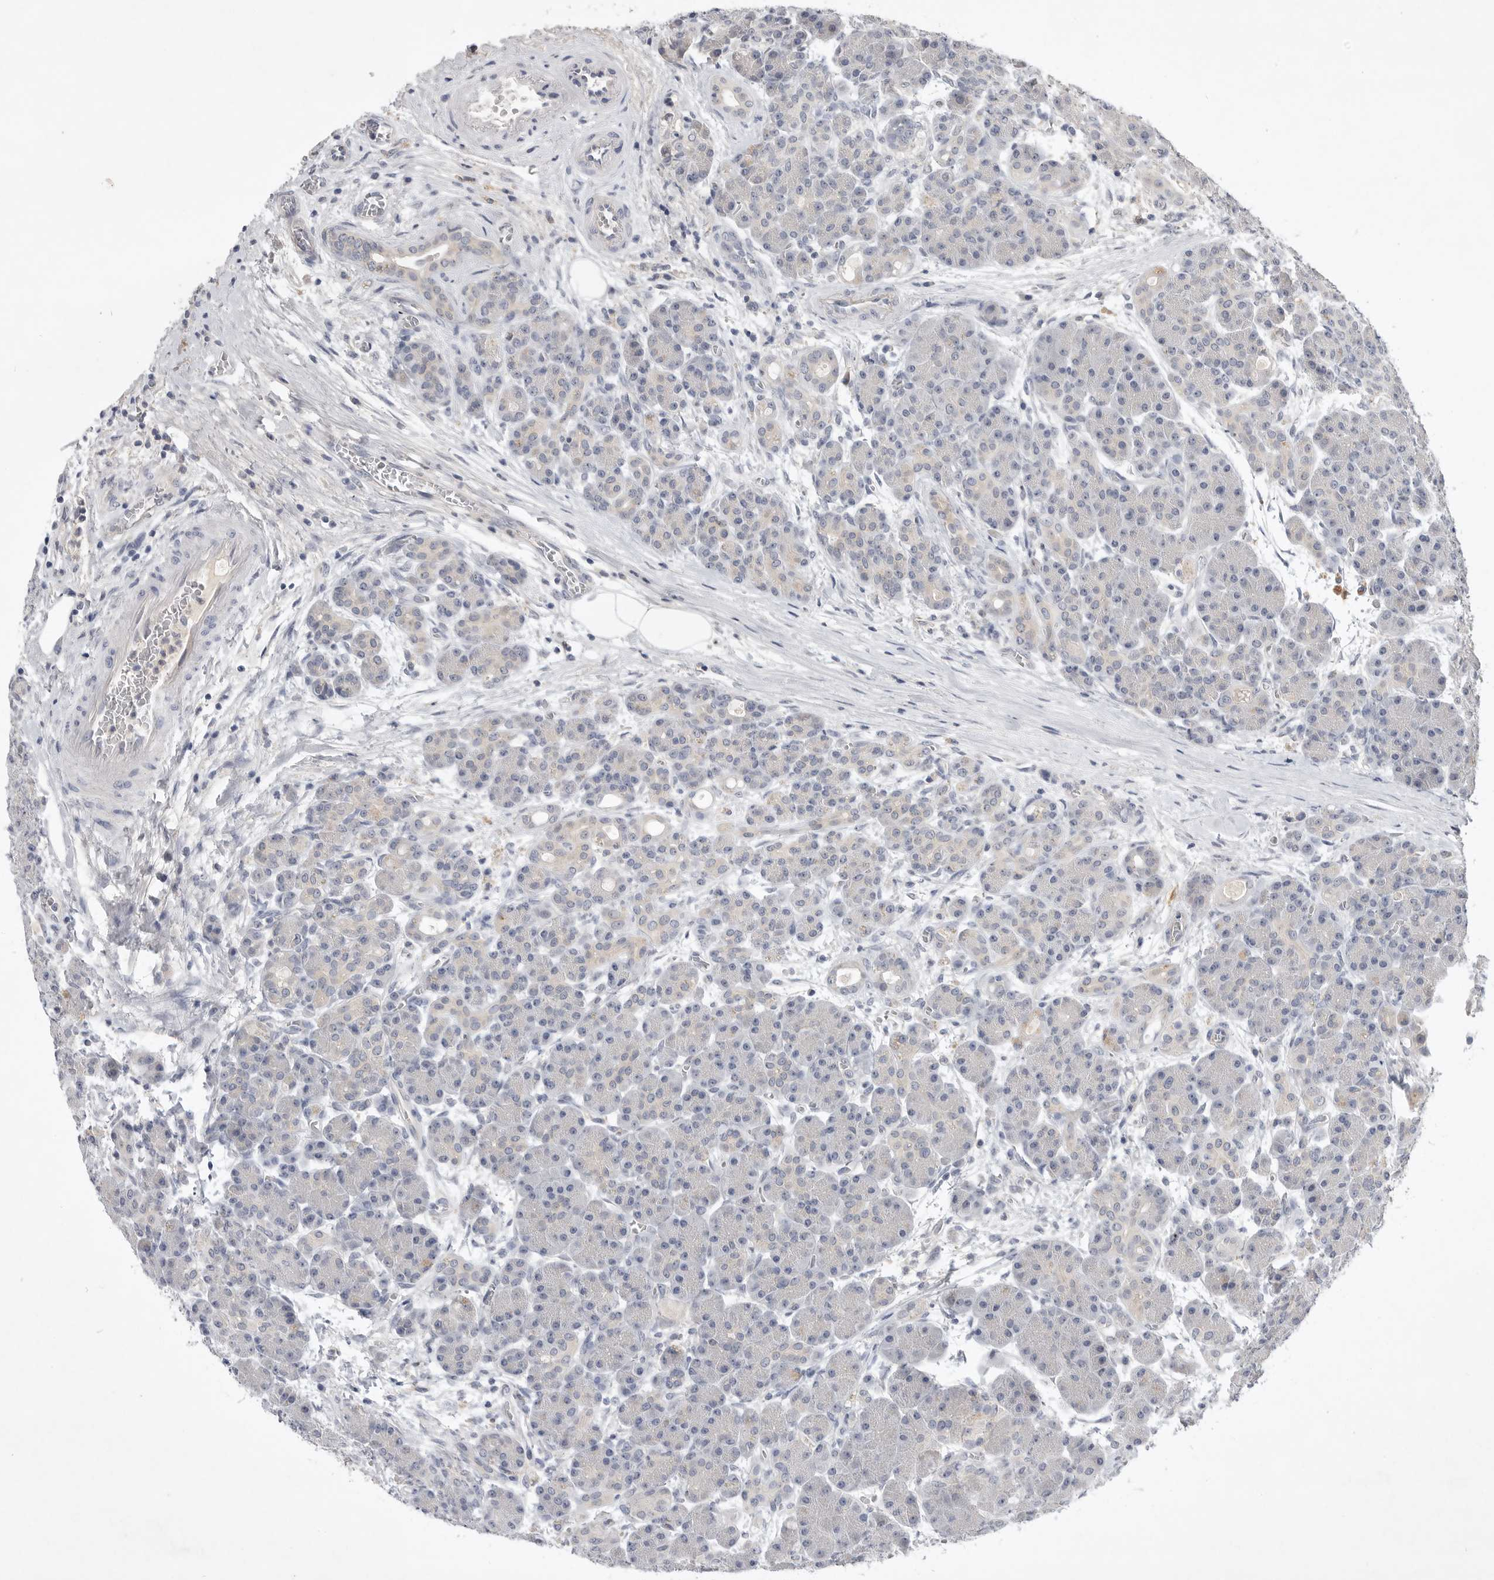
{"staining": {"intensity": "negative", "quantity": "none", "location": "none"}, "tissue": "pancreas", "cell_type": "Exocrine glandular cells", "image_type": "normal", "snomed": [{"axis": "morphology", "description": "Normal tissue, NOS"}, {"axis": "topography", "description": "Pancreas"}], "caption": "Immunohistochemistry (IHC) of normal pancreas exhibits no expression in exocrine glandular cells.", "gene": "ITGAD", "patient": {"sex": "male", "age": 63}}